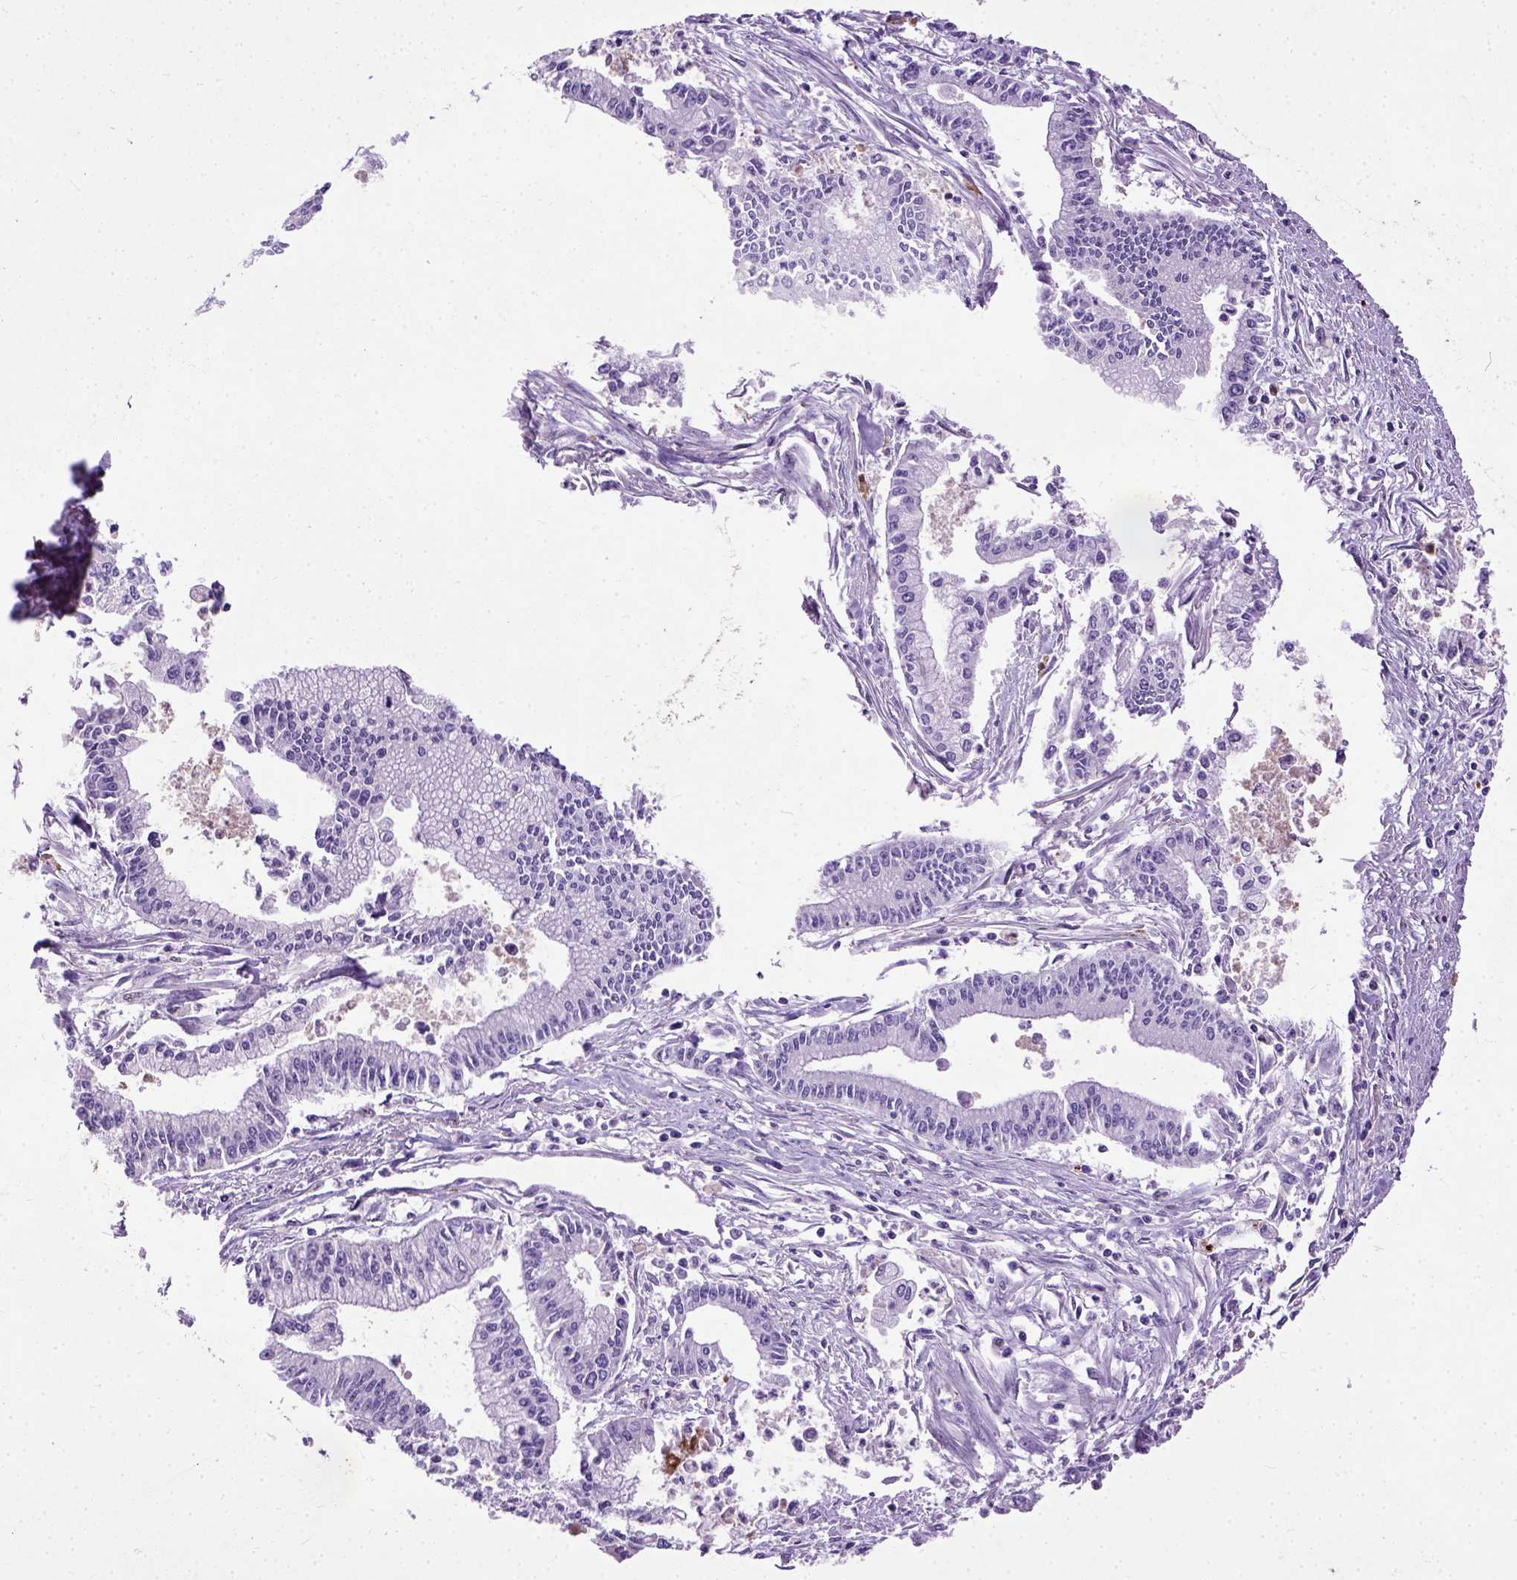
{"staining": {"intensity": "negative", "quantity": "none", "location": "none"}, "tissue": "pancreatic cancer", "cell_type": "Tumor cells", "image_type": "cancer", "snomed": [{"axis": "morphology", "description": "Adenocarcinoma, NOS"}, {"axis": "topography", "description": "Pancreas"}], "caption": "Pancreatic cancer was stained to show a protein in brown. There is no significant staining in tumor cells.", "gene": "ADAMTS8", "patient": {"sex": "female", "age": 65}}